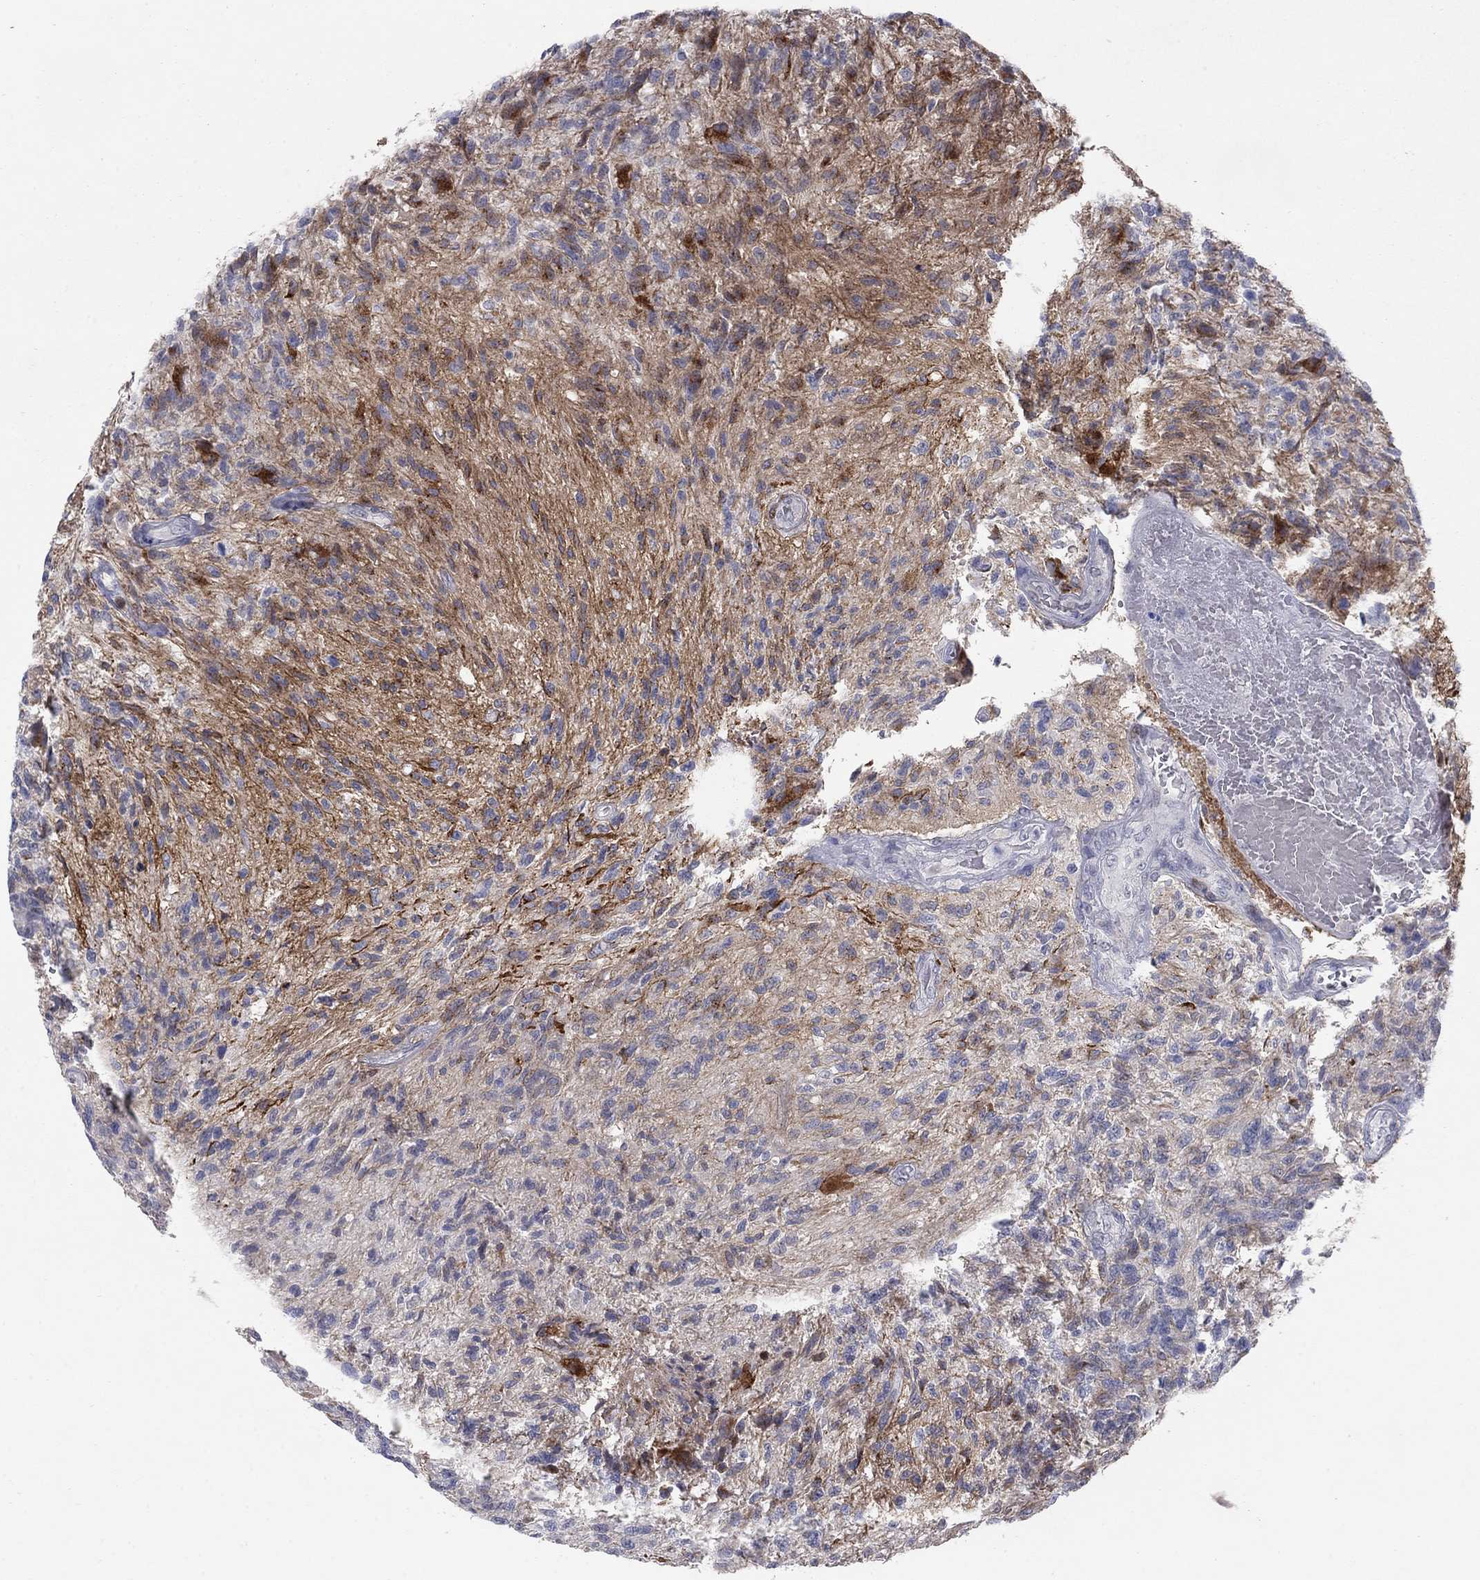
{"staining": {"intensity": "moderate", "quantity": "<25%", "location": "cytoplasmic/membranous"}, "tissue": "glioma", "cell_type": "Tumor cells", "image_type": "cancer", "snomed": [{"axis": "morphology", "description": "Glioma, malignant, High grade"}, {"axis": "topography", "description": "Brain"}], "caption": "A histopathology image of human high-grade glioma (malignant) stained for a protein reveals moderate cytoplasmic/membranous brown staining in tumor cells.", "gene": "NTRK2", "patient": {"sex": "male", "age": 56}}